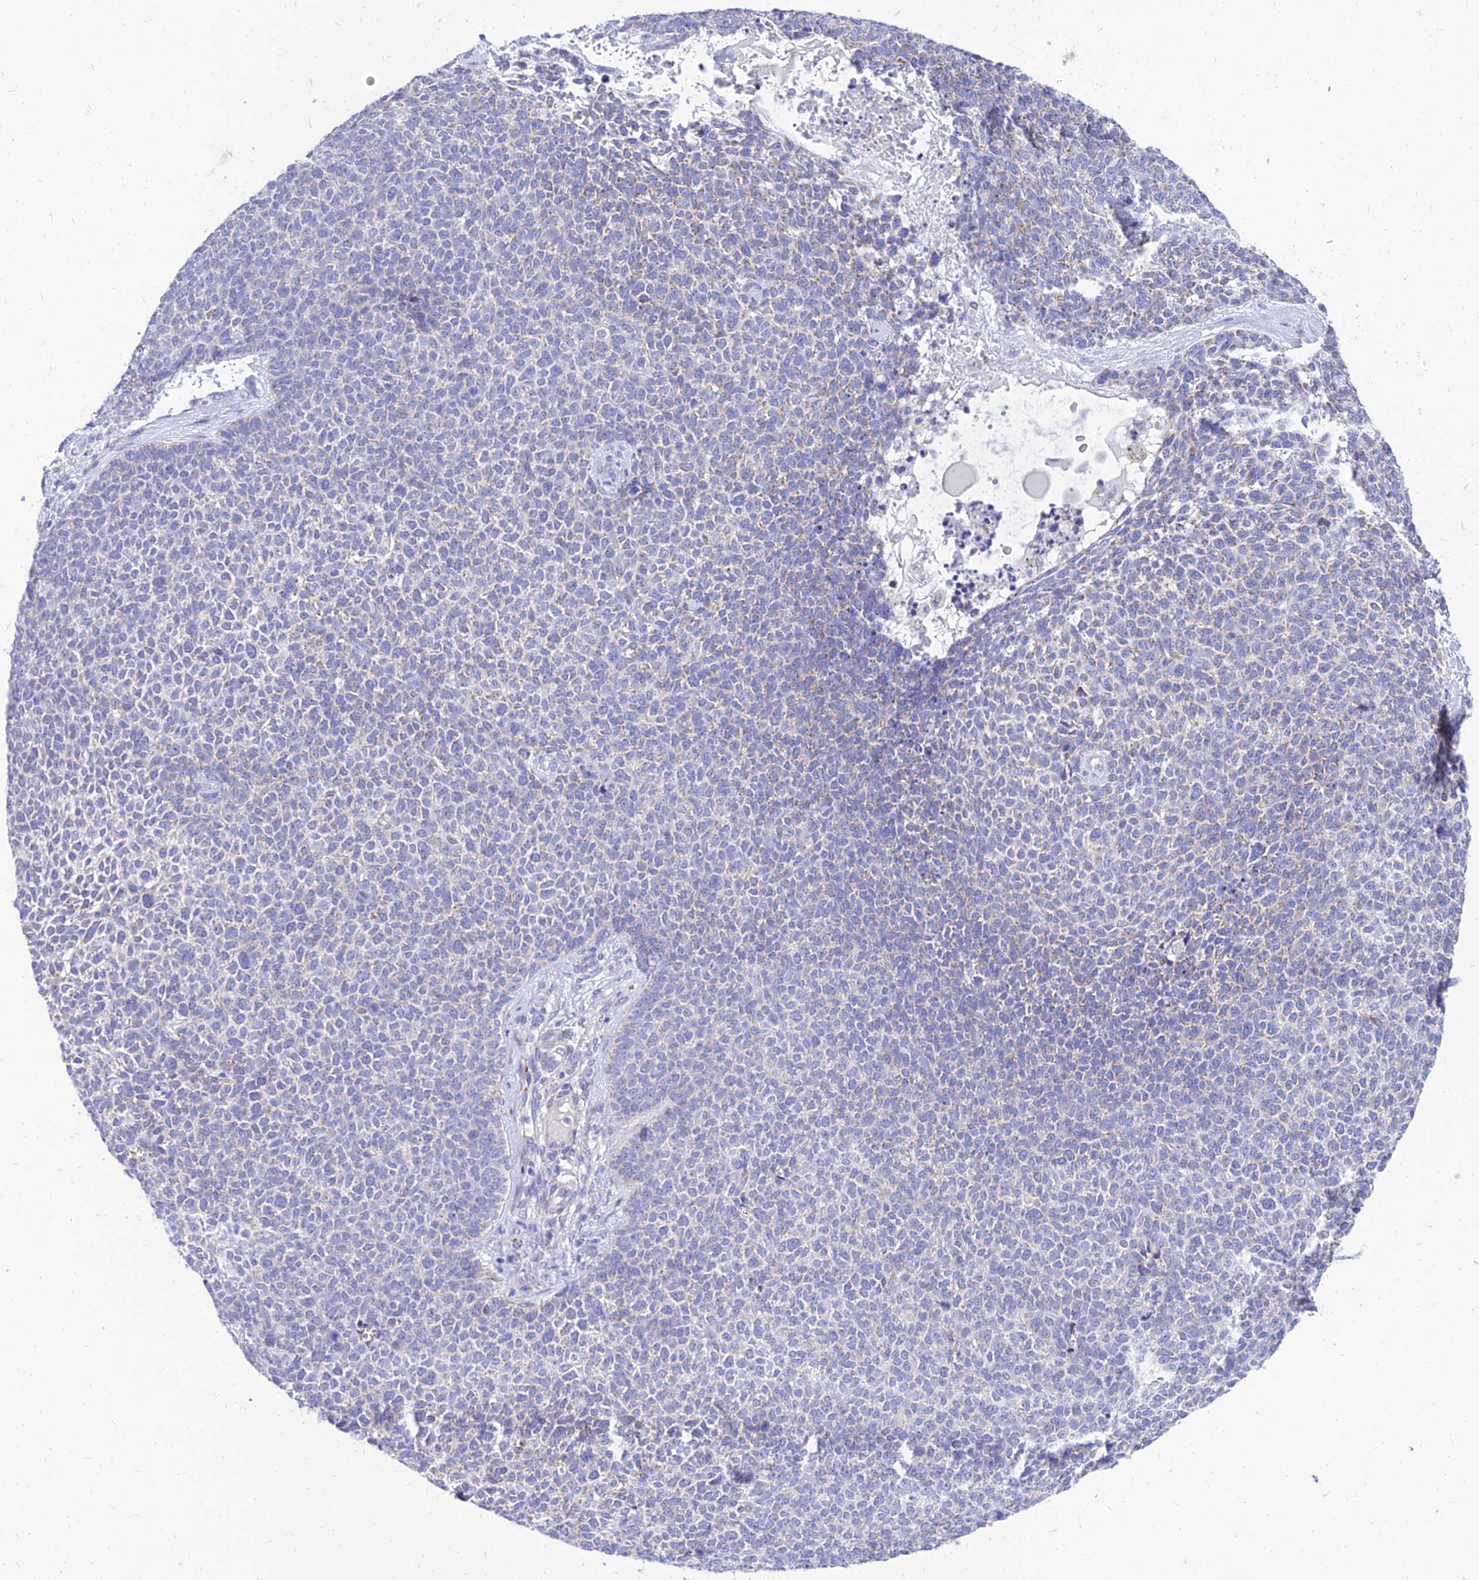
{"staining": {"intensity": "negative", "quantity": "none", "location": "none"}, "tissue": "skin cancer", "cell_type": "Tumor cells", "image_type": "cancer", "snomed": [{"axis": "morphology", "description": "Basal cell carcinoma"}, {"axis": "topography", "description": "Skin"}], "caption": "Skin basal cell carcinoma was stained to show a protein in brown. There is no significant staining in tumor cells.", "gene": "PKN3", "patient": {"sex": "female", "age": 84}}